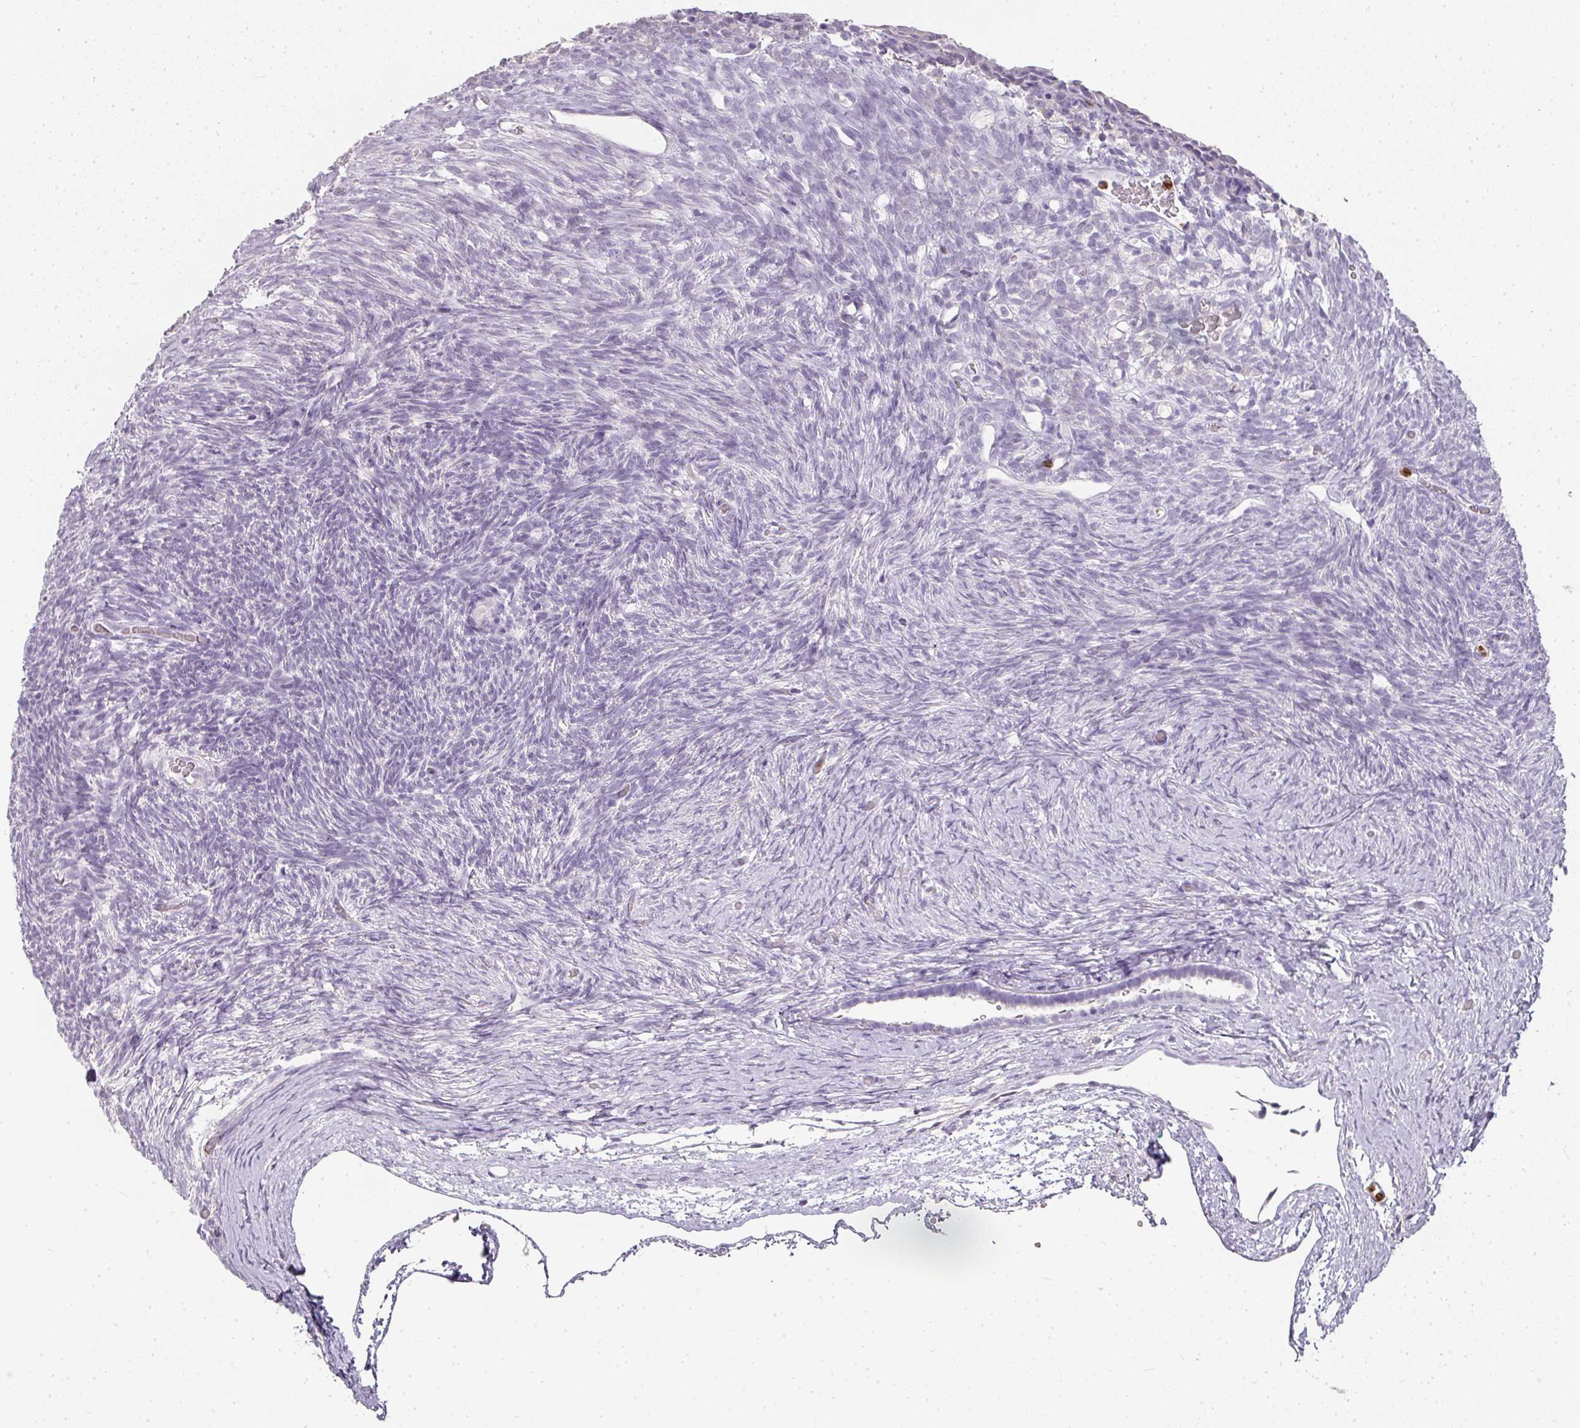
{"staining": {"intensity": "negative", "quantity": "none", "location": "none"}, "tissue": "ovary", "cell_type": "Ovarian stroma cells", "image_type": "normal", "snomed": [{"axis": "morphology", "description": "Normal tissue, NOS"}, {"axis": "topography", "description": "Ovary"}], "caption": "Ovarian stroma cells are negative for brown protein staining in benign ovary. Brightfield microscopy of immunohistochemistry stained with DAB (3,3'-diaminobenzidine) (brown) and hematoxylin (blue), captured at high magnification.", "gene": "CAMP", "patient": {"sex": "female", "age": 39}}